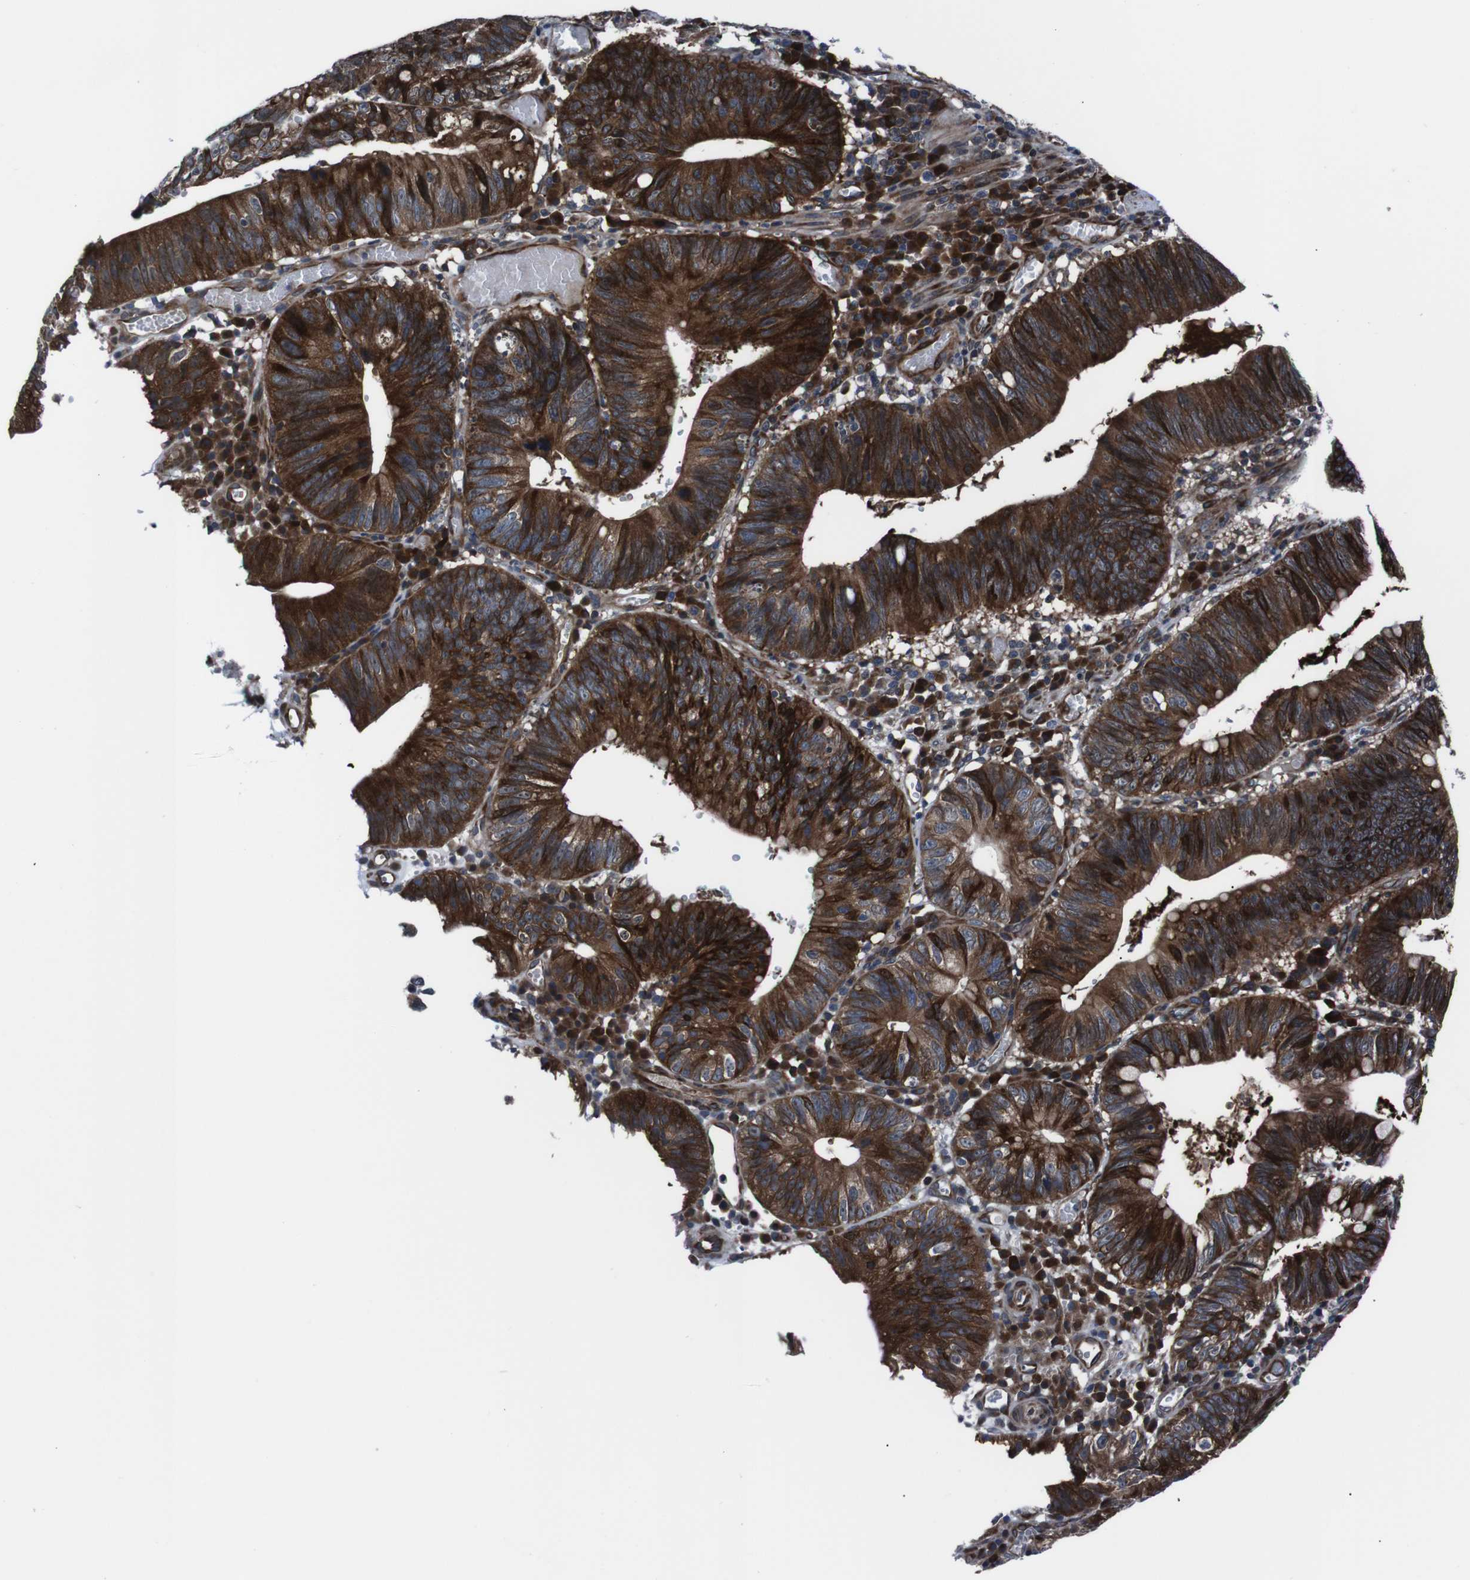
{"staining": {"intensity": "strong", "quantity": ">75%", "location": "cytoplasmic/membranous"}, "tissue": "stomach cancer", "cell_type": "Tumor cells", "image_type": "cancer", "snomed": [{"axis": "morphology", "description": "Adenocarcinoma, NOS"}, {"axis": "topography", "description": "Stomach"}], "caption": "This is a micrograph of IHC staining of stomach adenocarcinoma, which shows strong expression in the cytoplasmic/membranous of tumor cells.", "gene": "EIF4A2", "patient": {"sex": "male", "age": 59}}